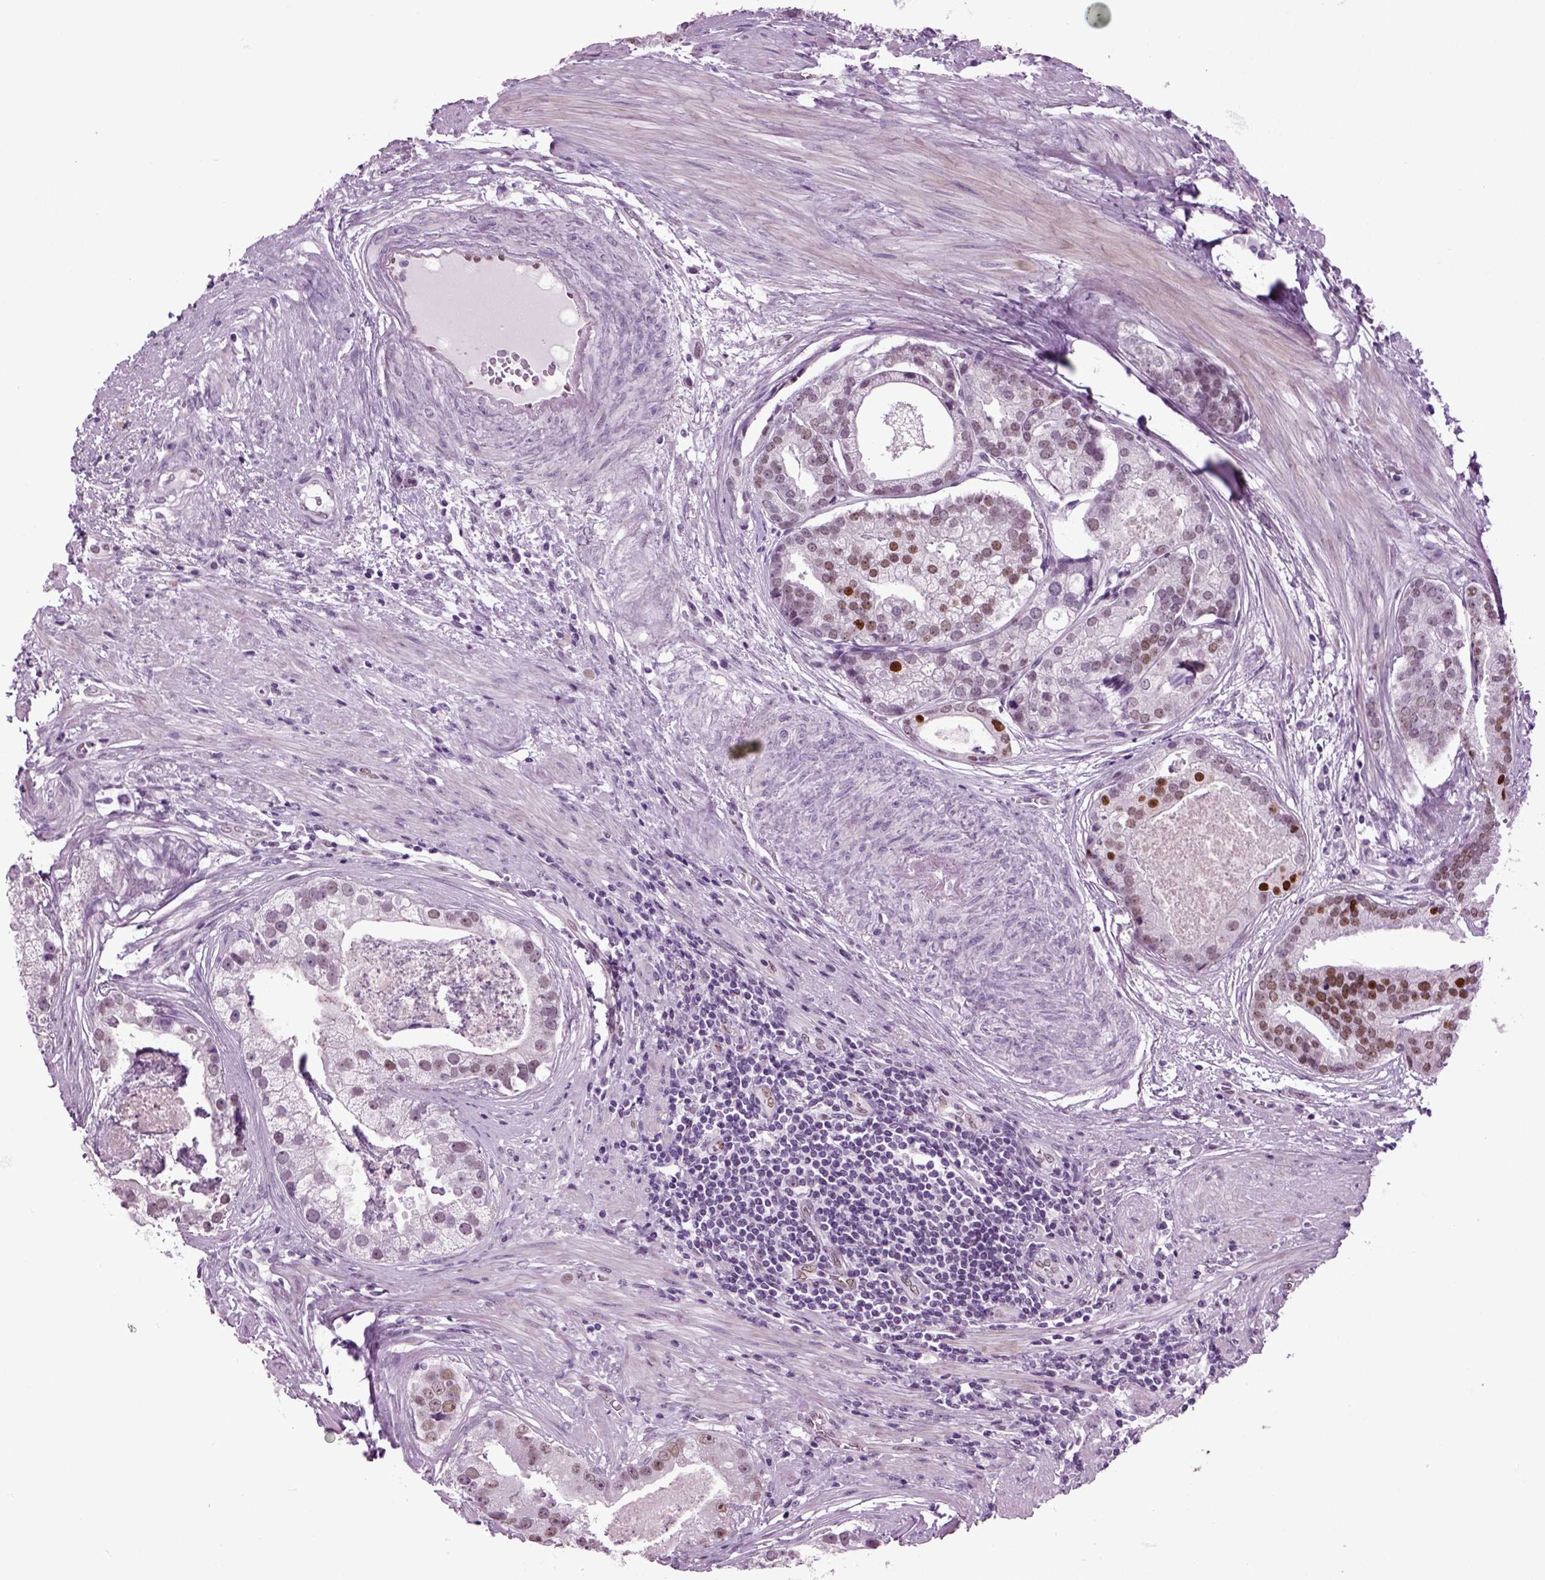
{"staining": {"intensity": "strong", "quantity": "25%-75%", "location": "nuclear"}, "tissue": "prostate cancer", "cell_type": "Tumor cells", "image_type": "cancer", "snomed": [{"axis": "morphology", "description": "Adenocarcinoma, NOS"}, {"axis": "topography", "description": "Prostate and seminal vesicle, NOS"}, {"axis": "topography", "description": "Prostate"}], "caption": "This photomicrograph exhibits immunohistochemistry staining of prostate adenocarcinoma, with high strong nuclear expression in approximately 25%-75% of tumor cells.", "gene": "RFX3", "patient": {"sex": "male", "age": 44}}